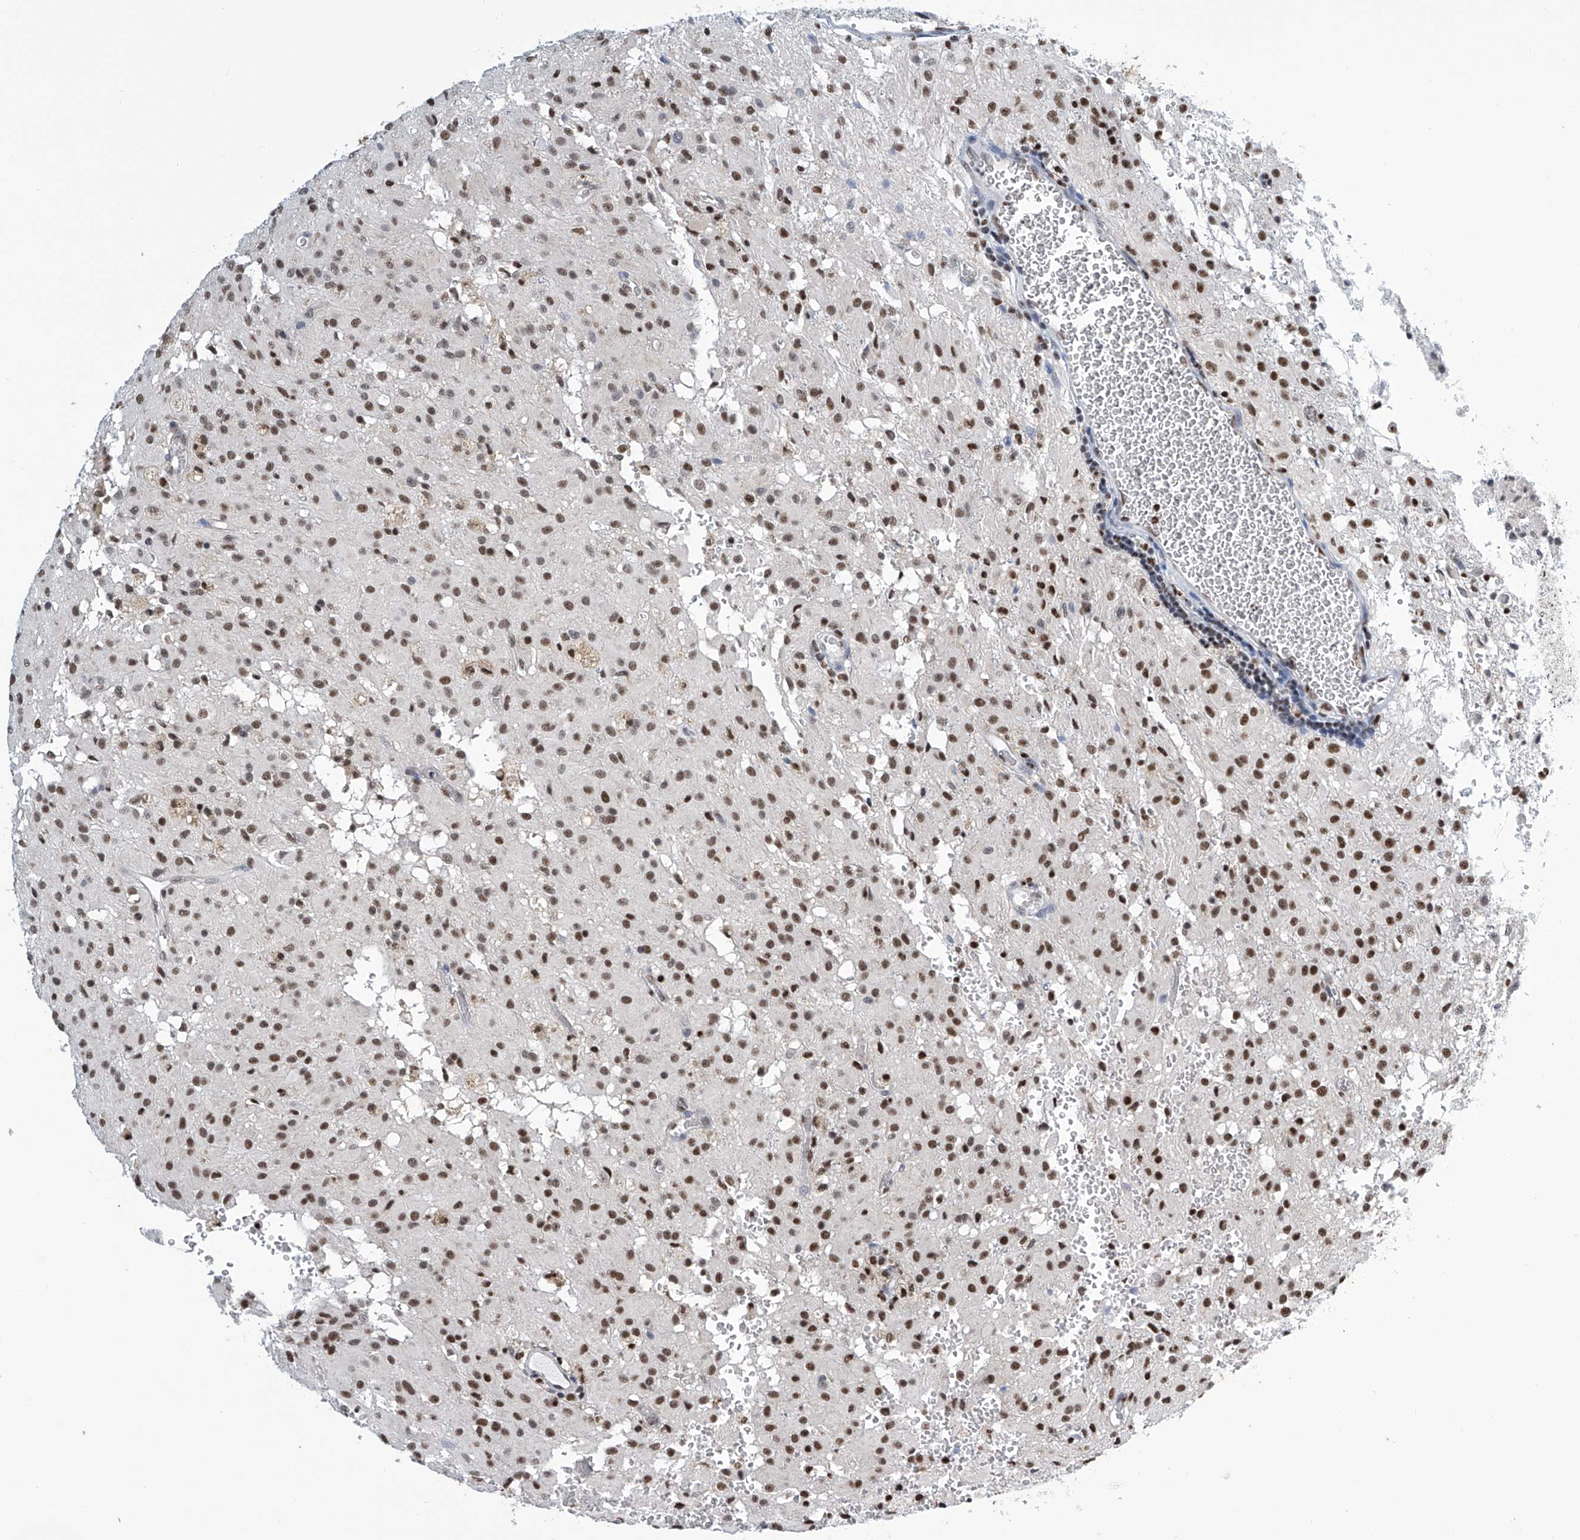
{"staining": {"intensity": "moderate", "quantity": ">75%", "location": "nuclear"}, "tissue": "glioma", "cell_type": "Tumor cells", "image_type": "cancer", "snomed": [{"axis": "morphology", "description": "Glioma, malignant, High grade"}, {"axis": "topography", "description": "Brain"}], "caption": "IHC (DAB) staining of human glioma demonstrates moderate nuclear protein positivity in approximately >75% of tumor cells.", "gene": "SREBF2", "patient": {"sex": "female", "age": 59}}